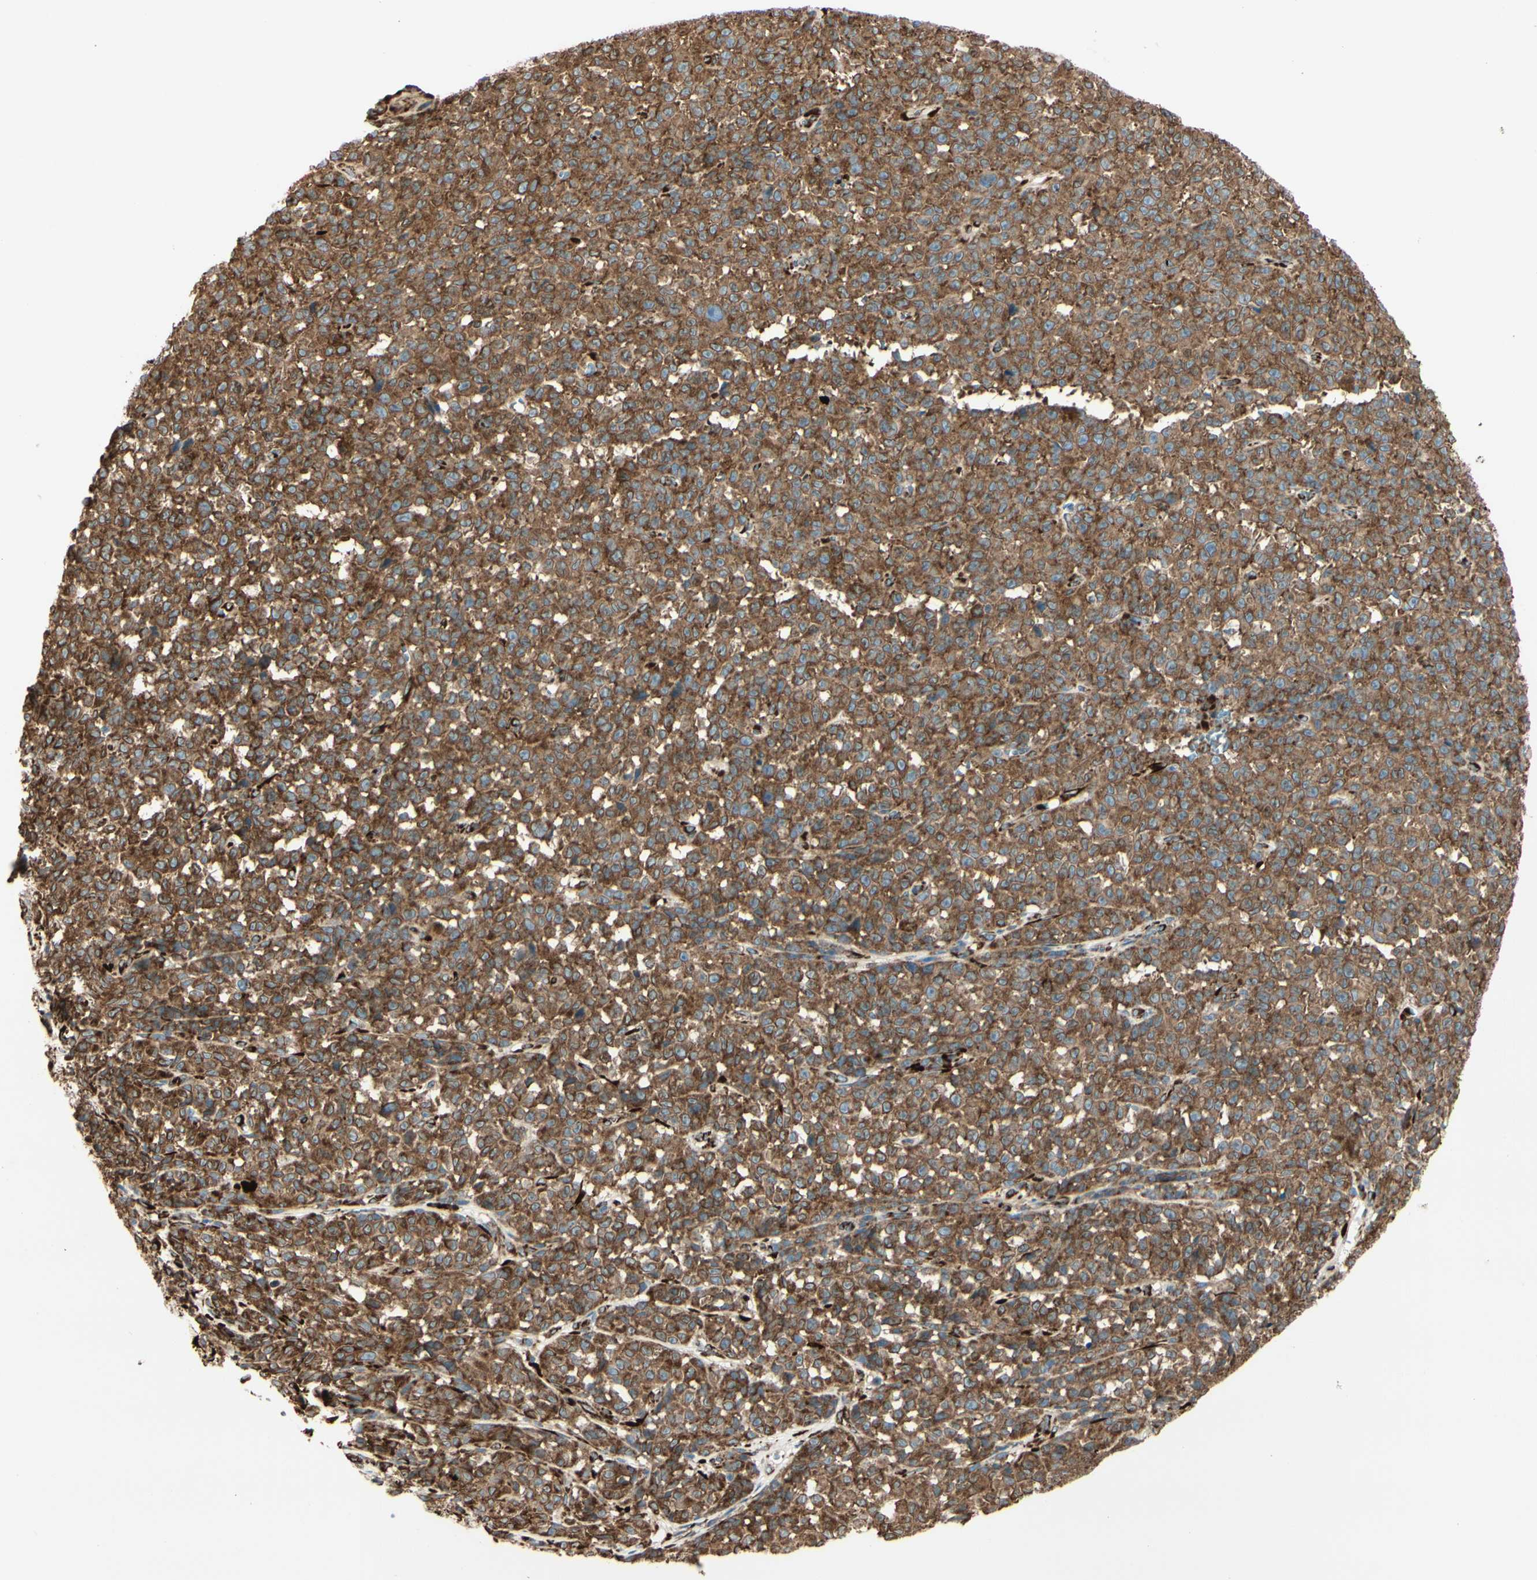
{"staining": {"intensity": "strong", "quantity": ">75%", "location": "cytoplasmic/membranous"}, "tissue": "melanoma", "cell_type": "Tumor cells", "image_type": "cancer", "snomed": [{"axis": "morphology", "description": "Malignant melanoma, NOS"}, {"axis": "topography", "description": "Skin"}], "caption": "Melanoma stained for a protein displays strong cytoplasmic/membranous positivity in tumor cells.", "gene": "RRBP1", "patient": {"sex": "female", "age": 82}}